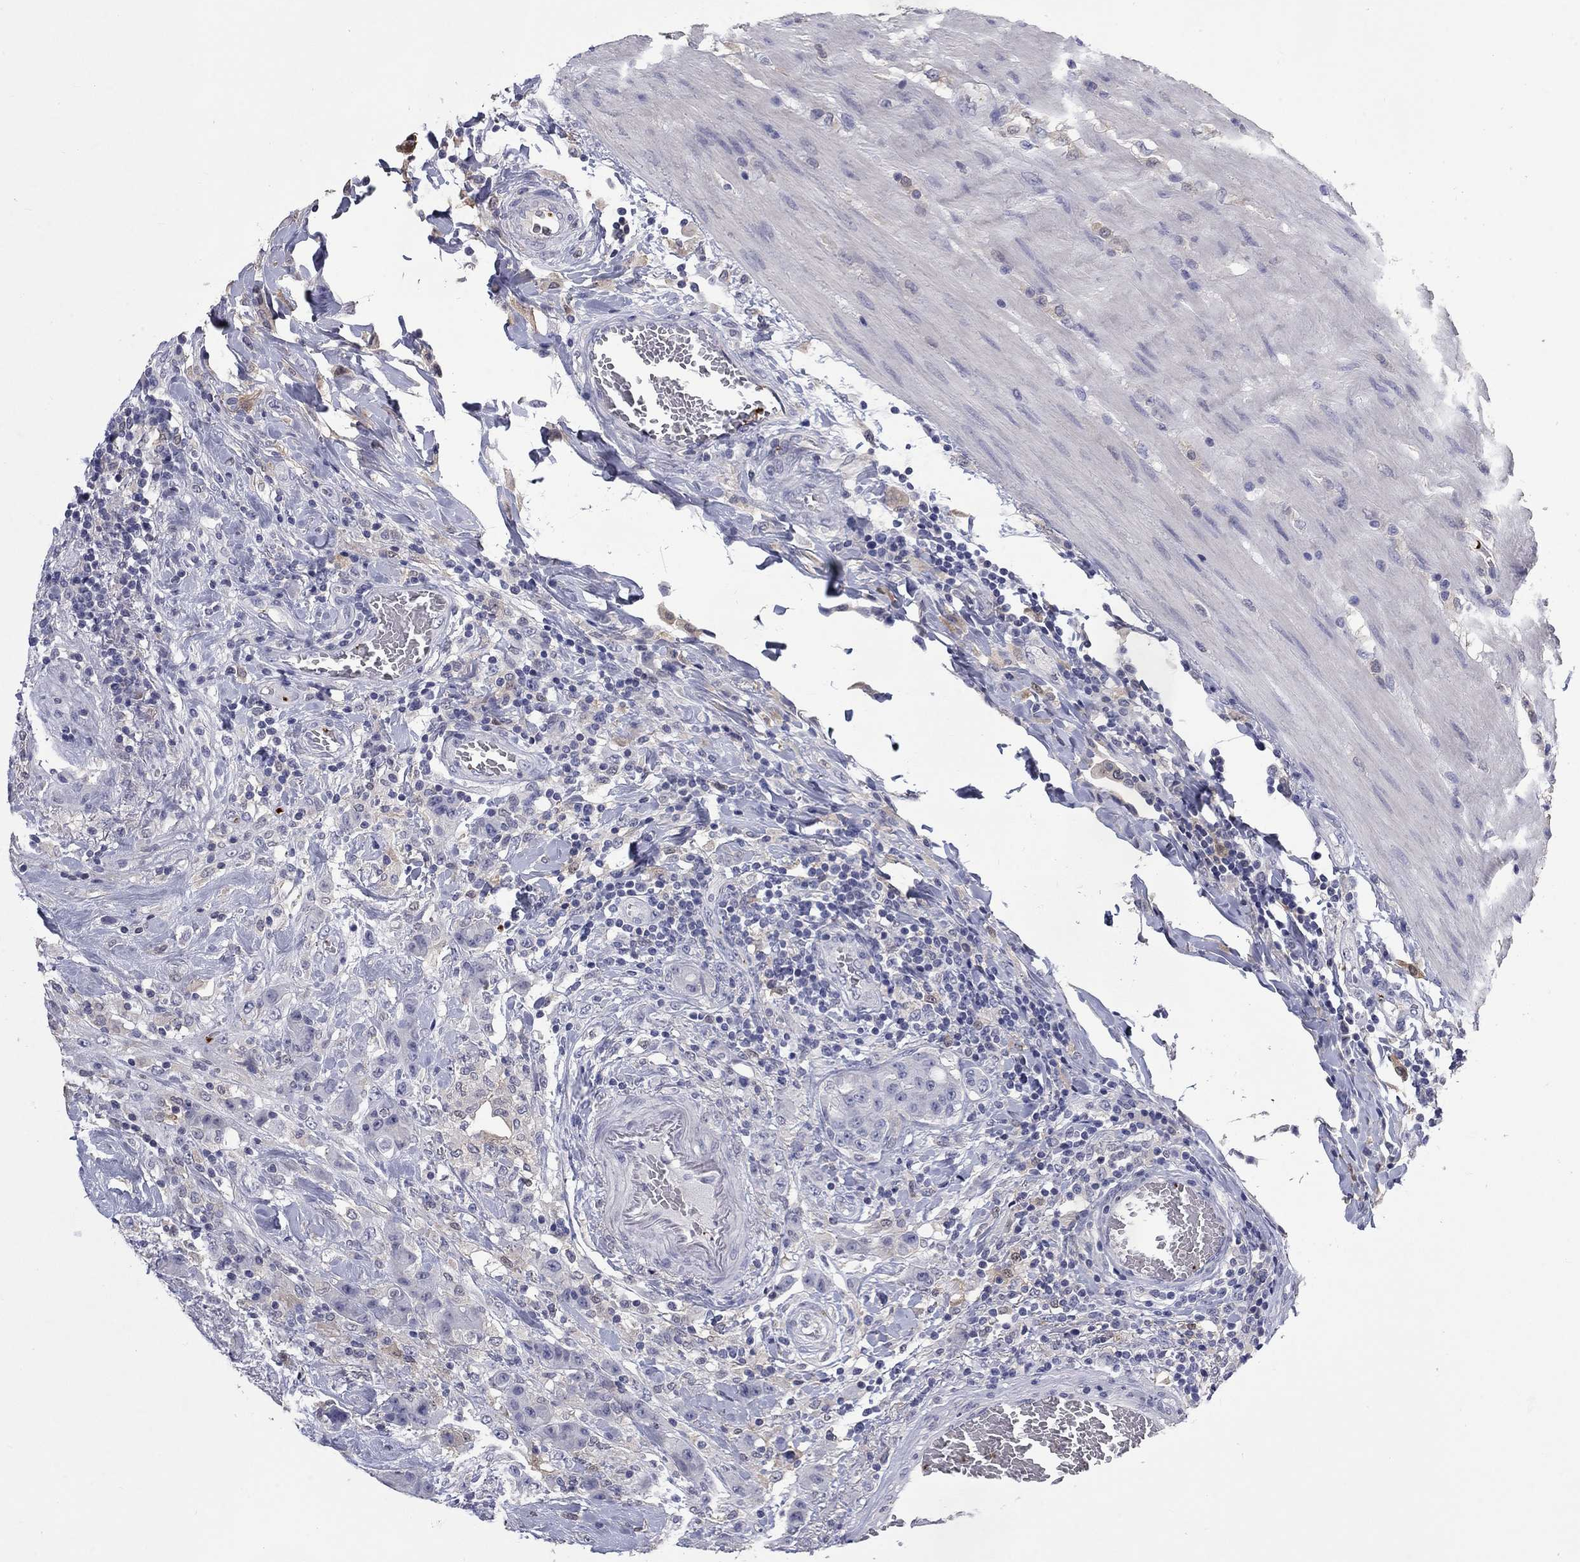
{"staining": {"intensity": "negative", "quantity": "none", "location": "none"}, "tissue": "colorectal cancer", "cell_type": "Tumor cells", "image_type": "cancer", "snomed": [{"axis": "morphology", "description": "Adenocarcinoma, NOS"}, {"axis": "topography", "description": "Colon"}], "caption": "IHC of human adenocarcinoma (colorectal) exhibits no positivity in tumor cells.", "gene": "PLEK", "patient": {"sex": "female", "age": 48}}